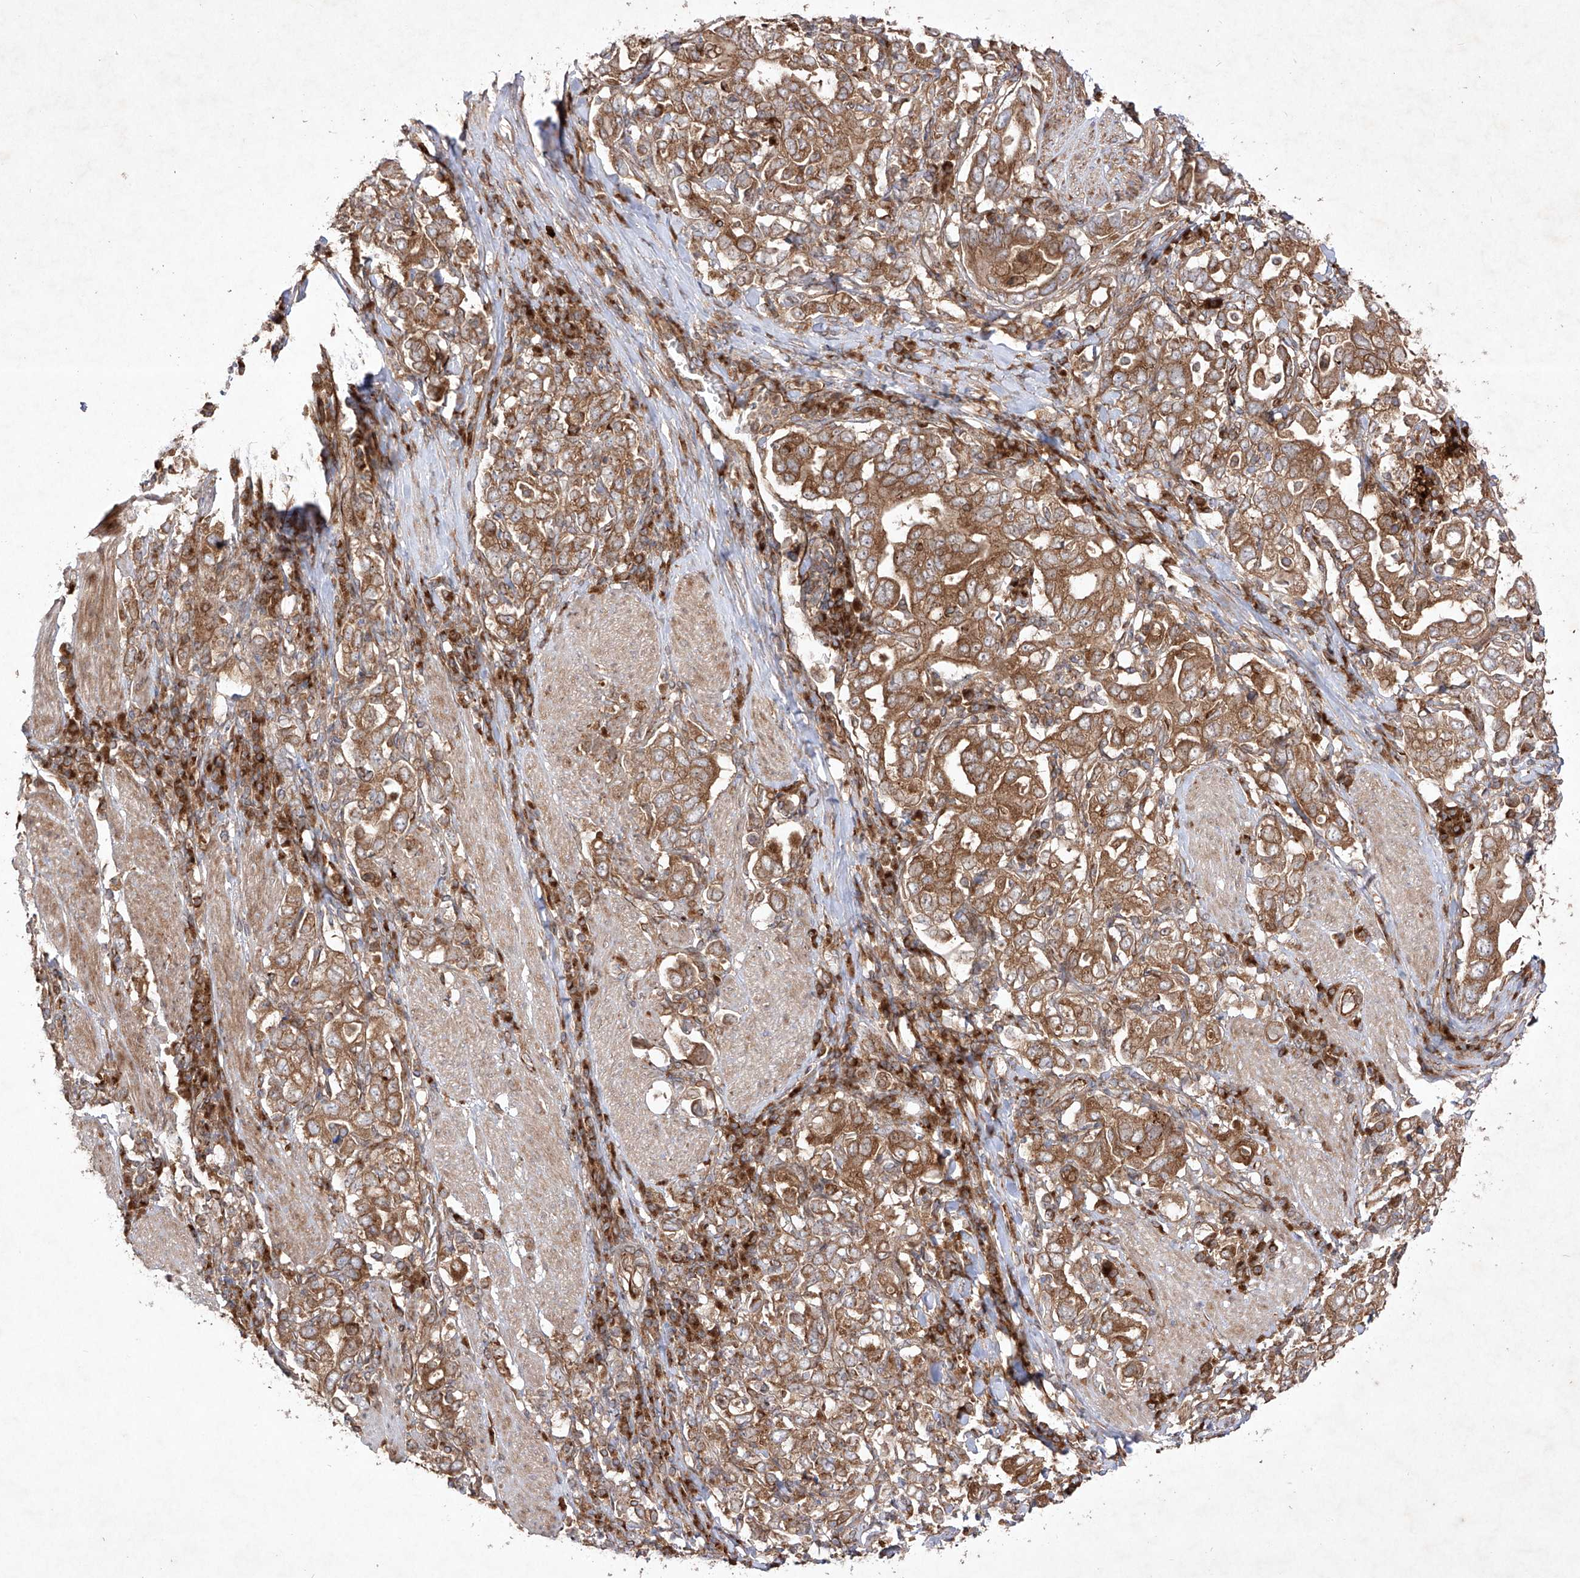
{"staining": {"intensity": "moderate", "quantity": ">75%", "location": "cytoplasmic/membranous"}, "tissue": "stomach cancer", "cell_type": "Tumor cells", "image_type": "cancer", "snomed": [{"axis": "morphology", "description": "Adenocarcinoma, NOS"}, {"axis": "topography", "description": "Stomach, upper"}], "caption": "The photomicrograph demonstrates immunohistochemical staining of stomach cancer. There is moderate cytoplasmic/membranous expression is identified in approximately >75% of tumor cells. The staining was performed using DAB, with brown indicating positive protein expression. Nuclei are stained blue with hematoxylin.", "gene": "YKT6", "patient": {"sex": "male", "age": 62}}